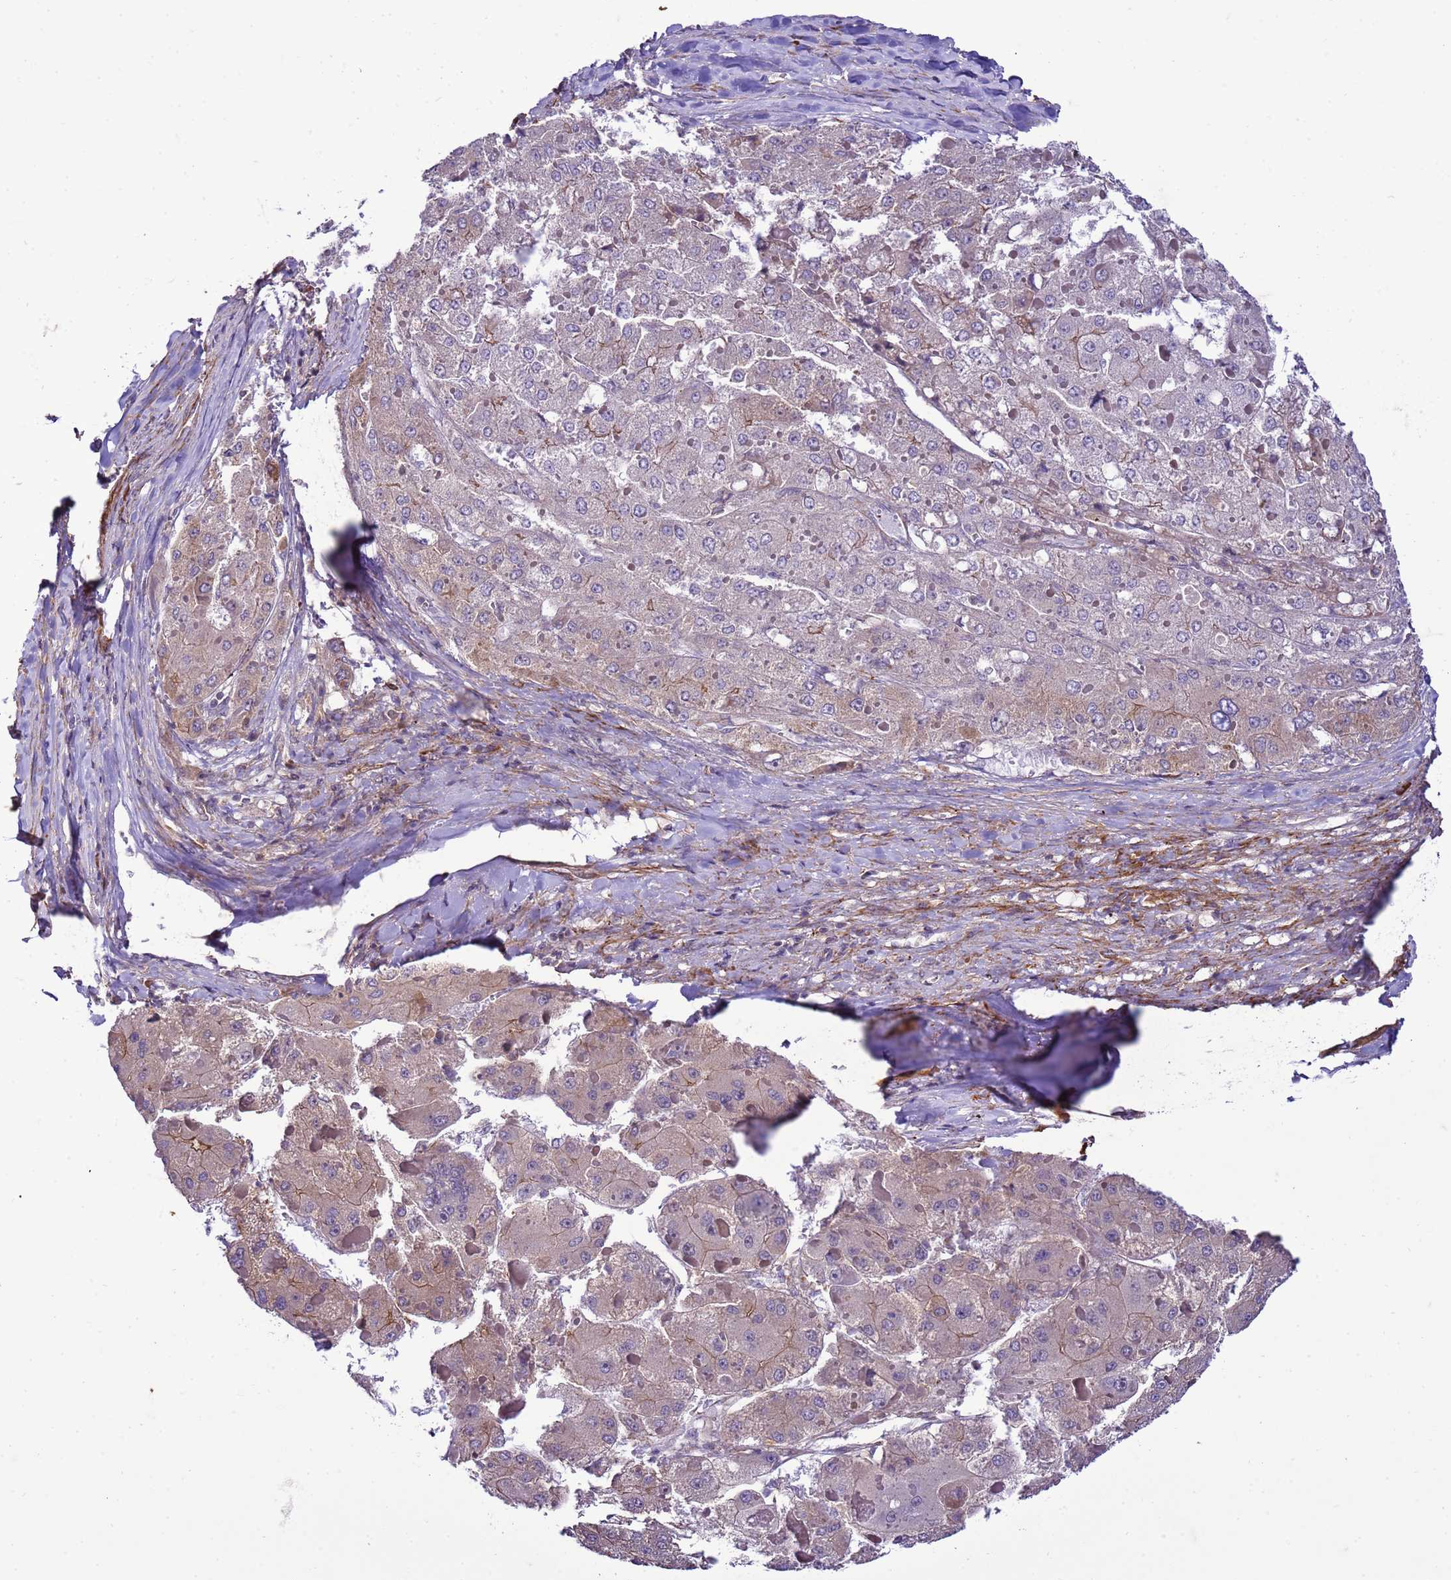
{"staining": {"intensity": "moderate", "quantity": "<25%", "location": "cytoplasmic/membranous"}, "tissue": "liver cancer", "cell_type": "Tumor cells", "image_type": "cancer", "snomed": [{"axis": "morphology", "description": "Carcinoma, Hepatocellular, NOS"}, {"axis": "topography", "description": "Liver"}], "caption": "Protein staining of hepatocellular carcinoma (liver) tissue reveals moderate cytoplasmic/membranous expression in approximately <25% of tumor cells.", "gene": "GEN1", "patient": {"sex": "female", "age": 73}}